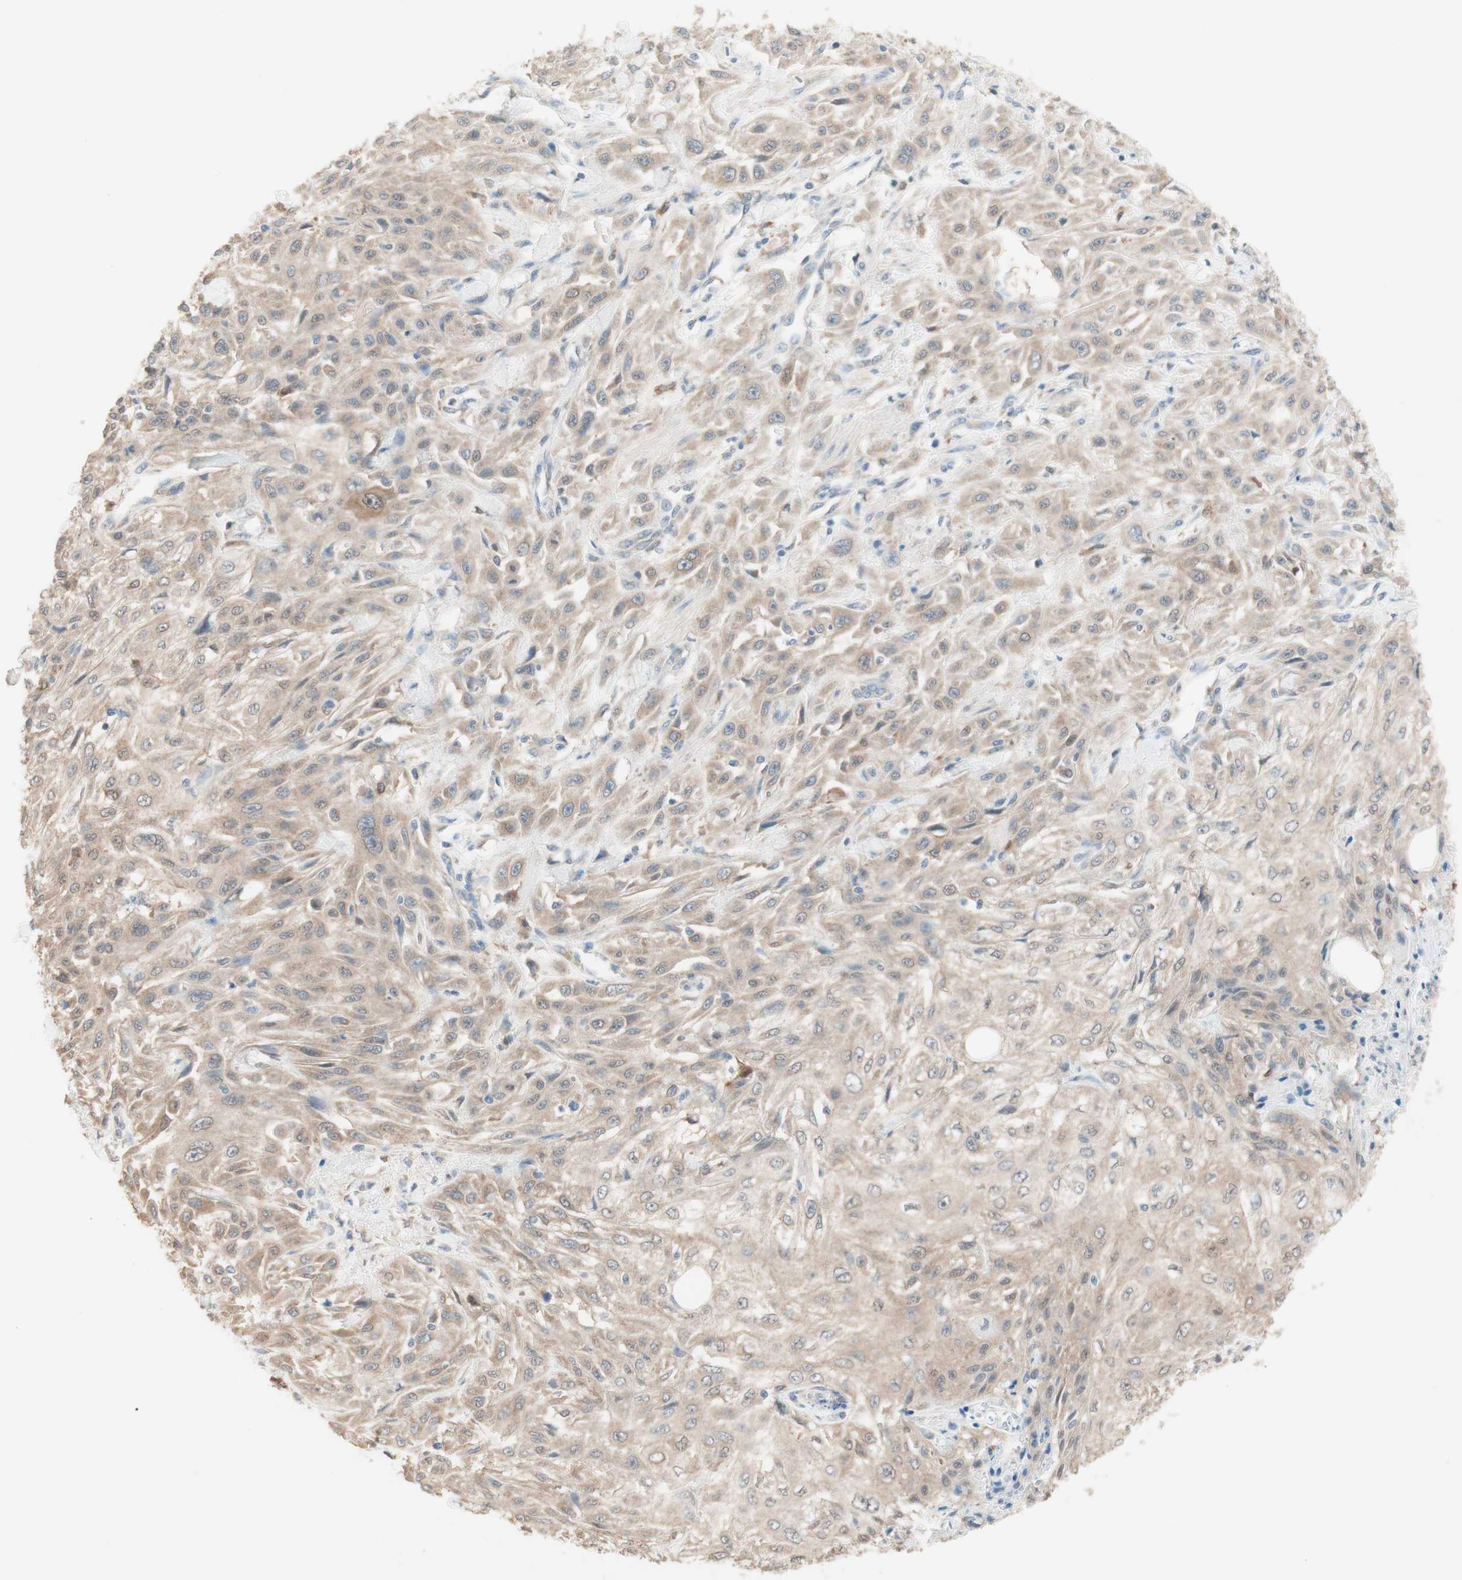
{"staining": {"intensity": "weak", "quantity": ">75%", "location": "cytoplasmic/membranous"}, "tissue": "skin cancer", "cell_type": "Tumor cells", "image_type": "cancer", "snomed": [{"axis": "morphology", "description": "Squamous cell carcinoma, NOS"}, {"axis": "topography", "description": "Skin"}], "caption": "Immunohistochemistry photomicrograph of squamous cell carcinoma (skin) stained for a protein (brown), which demonstrates low levels of weak cytoplasmic/membranous expression in about >75% of tumor cells.", "gene": "COMT", "patient": {"sex": "male", "age": 75}}